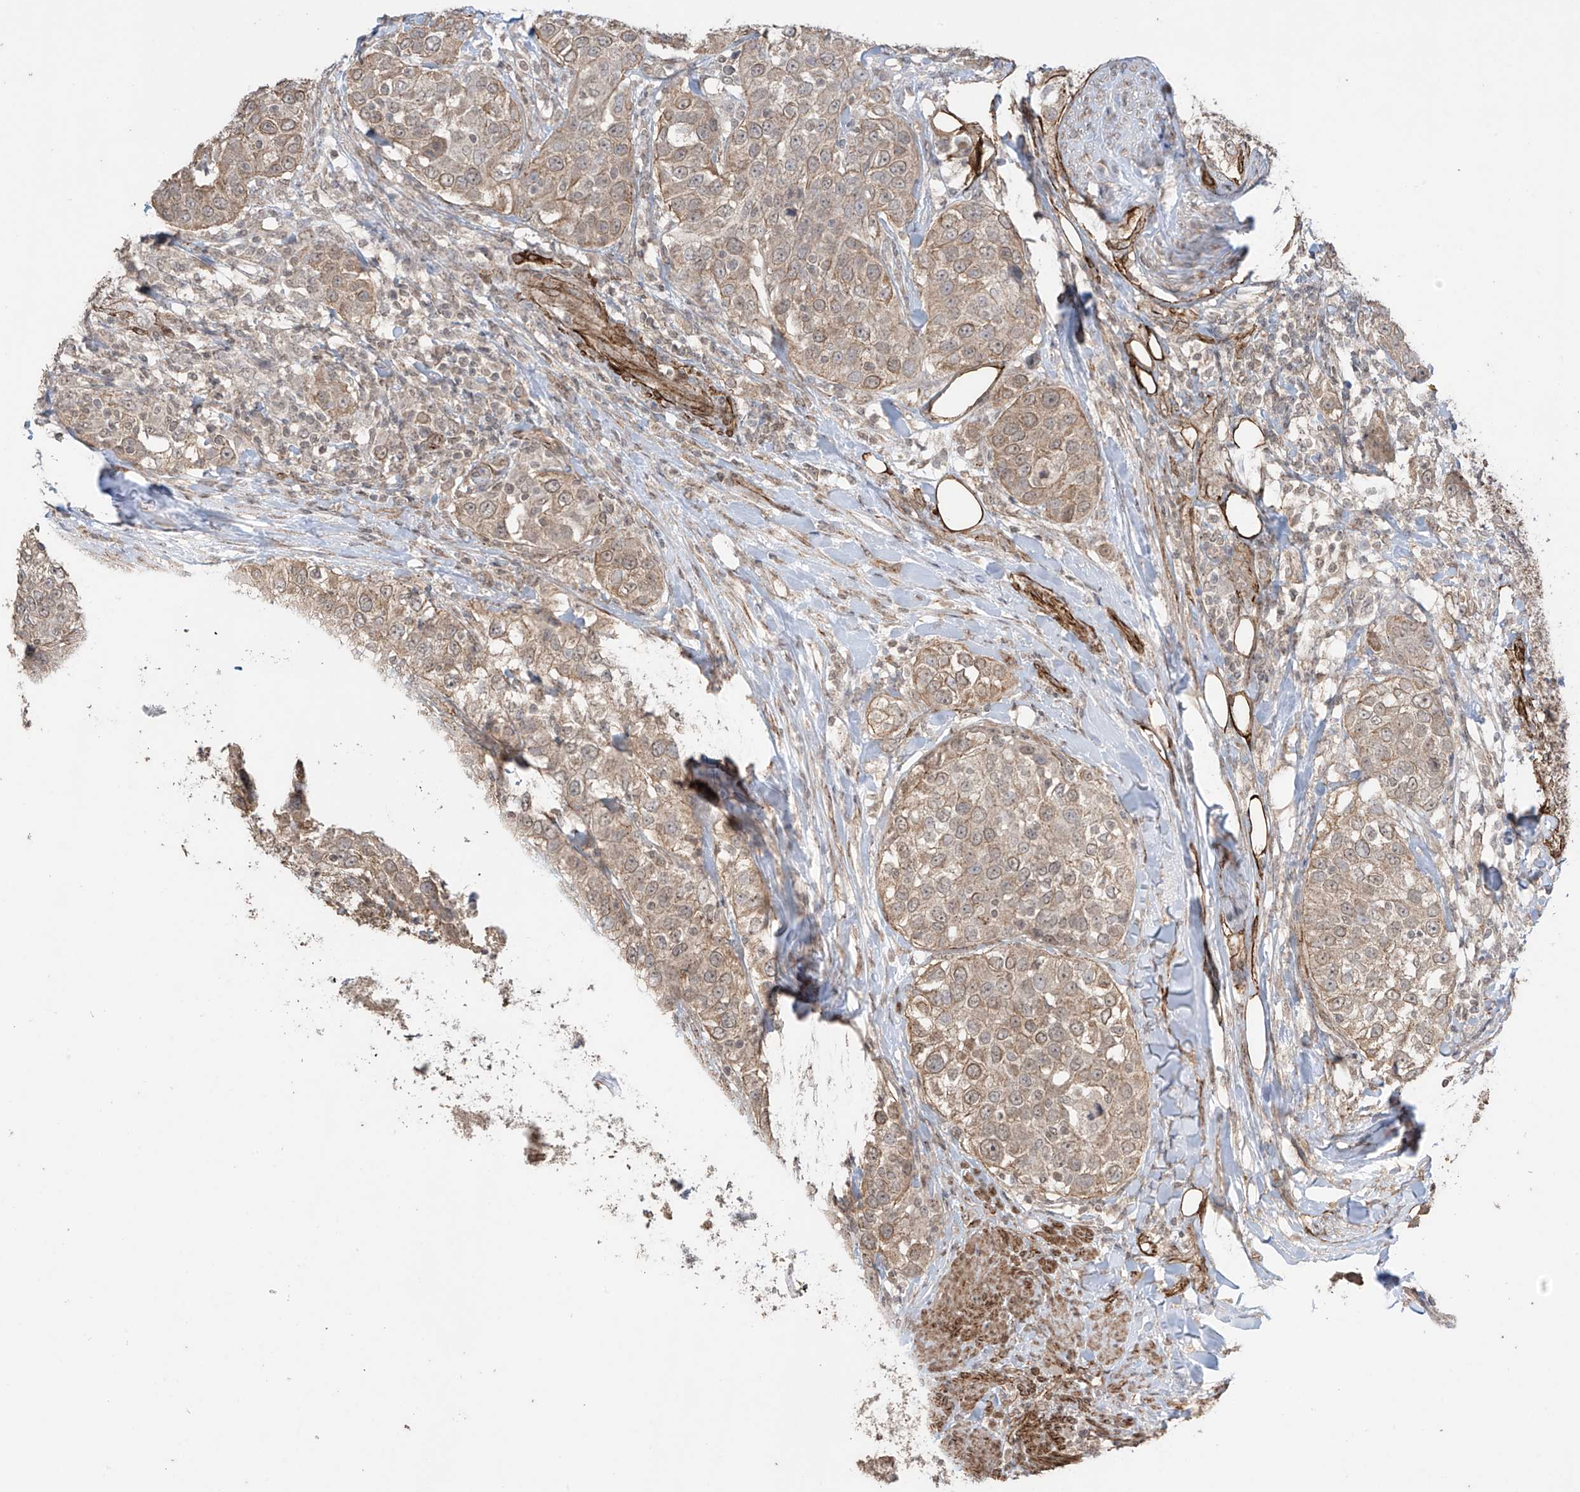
{"staining": {"intensity": "weak", "quantity": ">75%", "location": "cytoplasmic/membranous"}, "tissue": "urothelial cancer", "cell_type": "Tumor cells", "image_type": "cancer", "snomed": [{"axis": "morphology", "description": "Urothelial carcinoma, High grade"}, {"axis": "topography", "description": "Urinary bladder"}], "caption": "This photomicrograph reveals high-grade urothelial carcinoma stained with IHC to label a protein in brown. The cytoplasmic/membranous of tumor cells show weak positivity for the protein. Nuclei are counter-stained blue.", "gene": "TTLL5", "patient": {"sex": "female", "age": 80}}